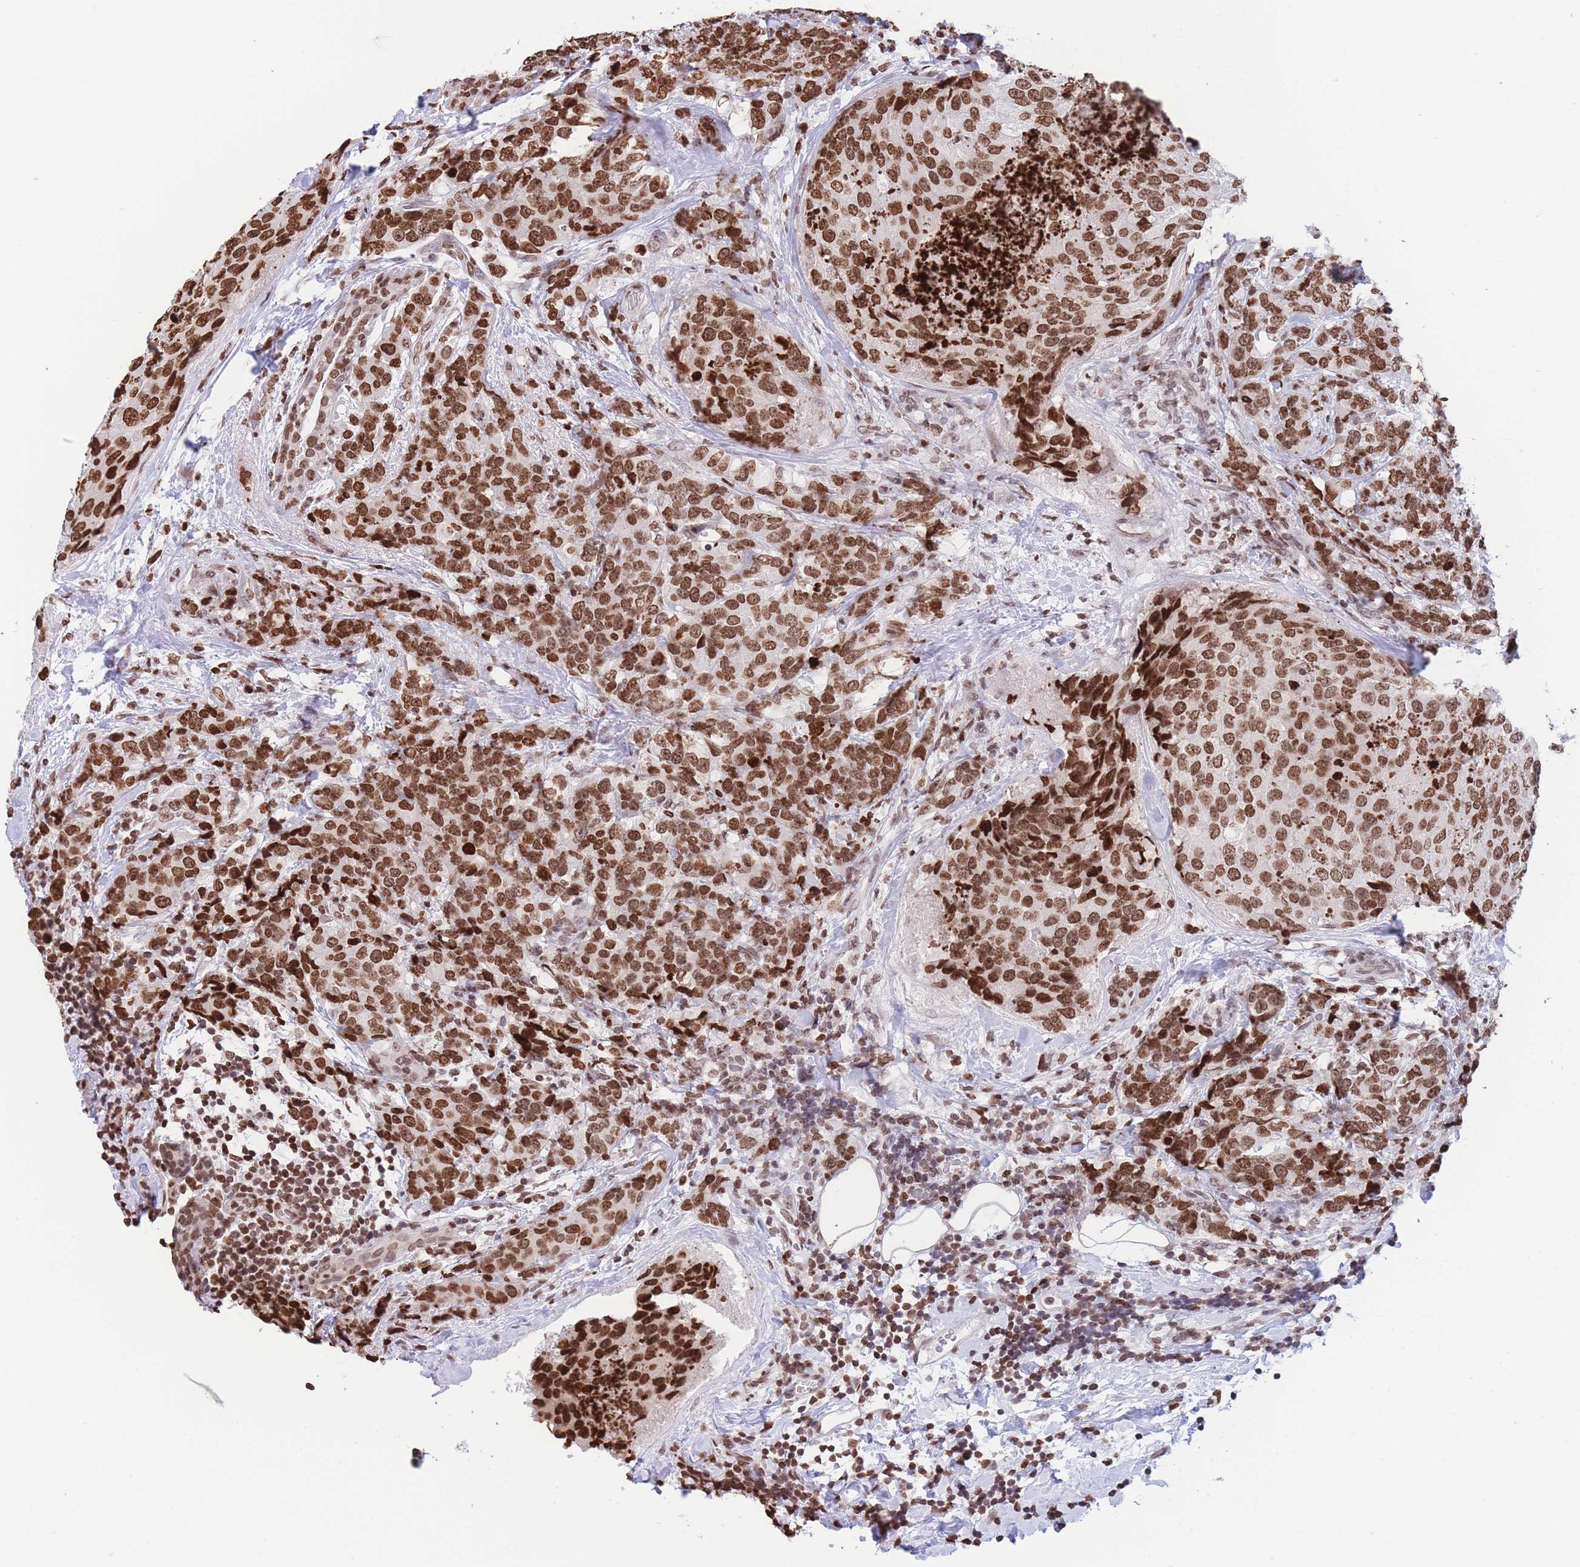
{"staining": {"intensity": "moderate", "quantity": ">75%", "location": "nuclear"}, "tissue": "breast cancer", "cell_type": "Tumor cells", "image_type": "cancer", "snomed": [{"axis": "morphology", "description": "Lobular carcinoma"}, {"axis": "topography", "description": "Breast"}], "caption": "This photomicrograph reveals breast lobular carcinoma stained with immunohistochemistry (IHC) to label a protein in brown. The nuclear of tumor cells show moderate positivity for the protein. Nuclei are counter-stained blue.", "gene": "H2BC11", "patient": {"sex": "female", "age": 59}}